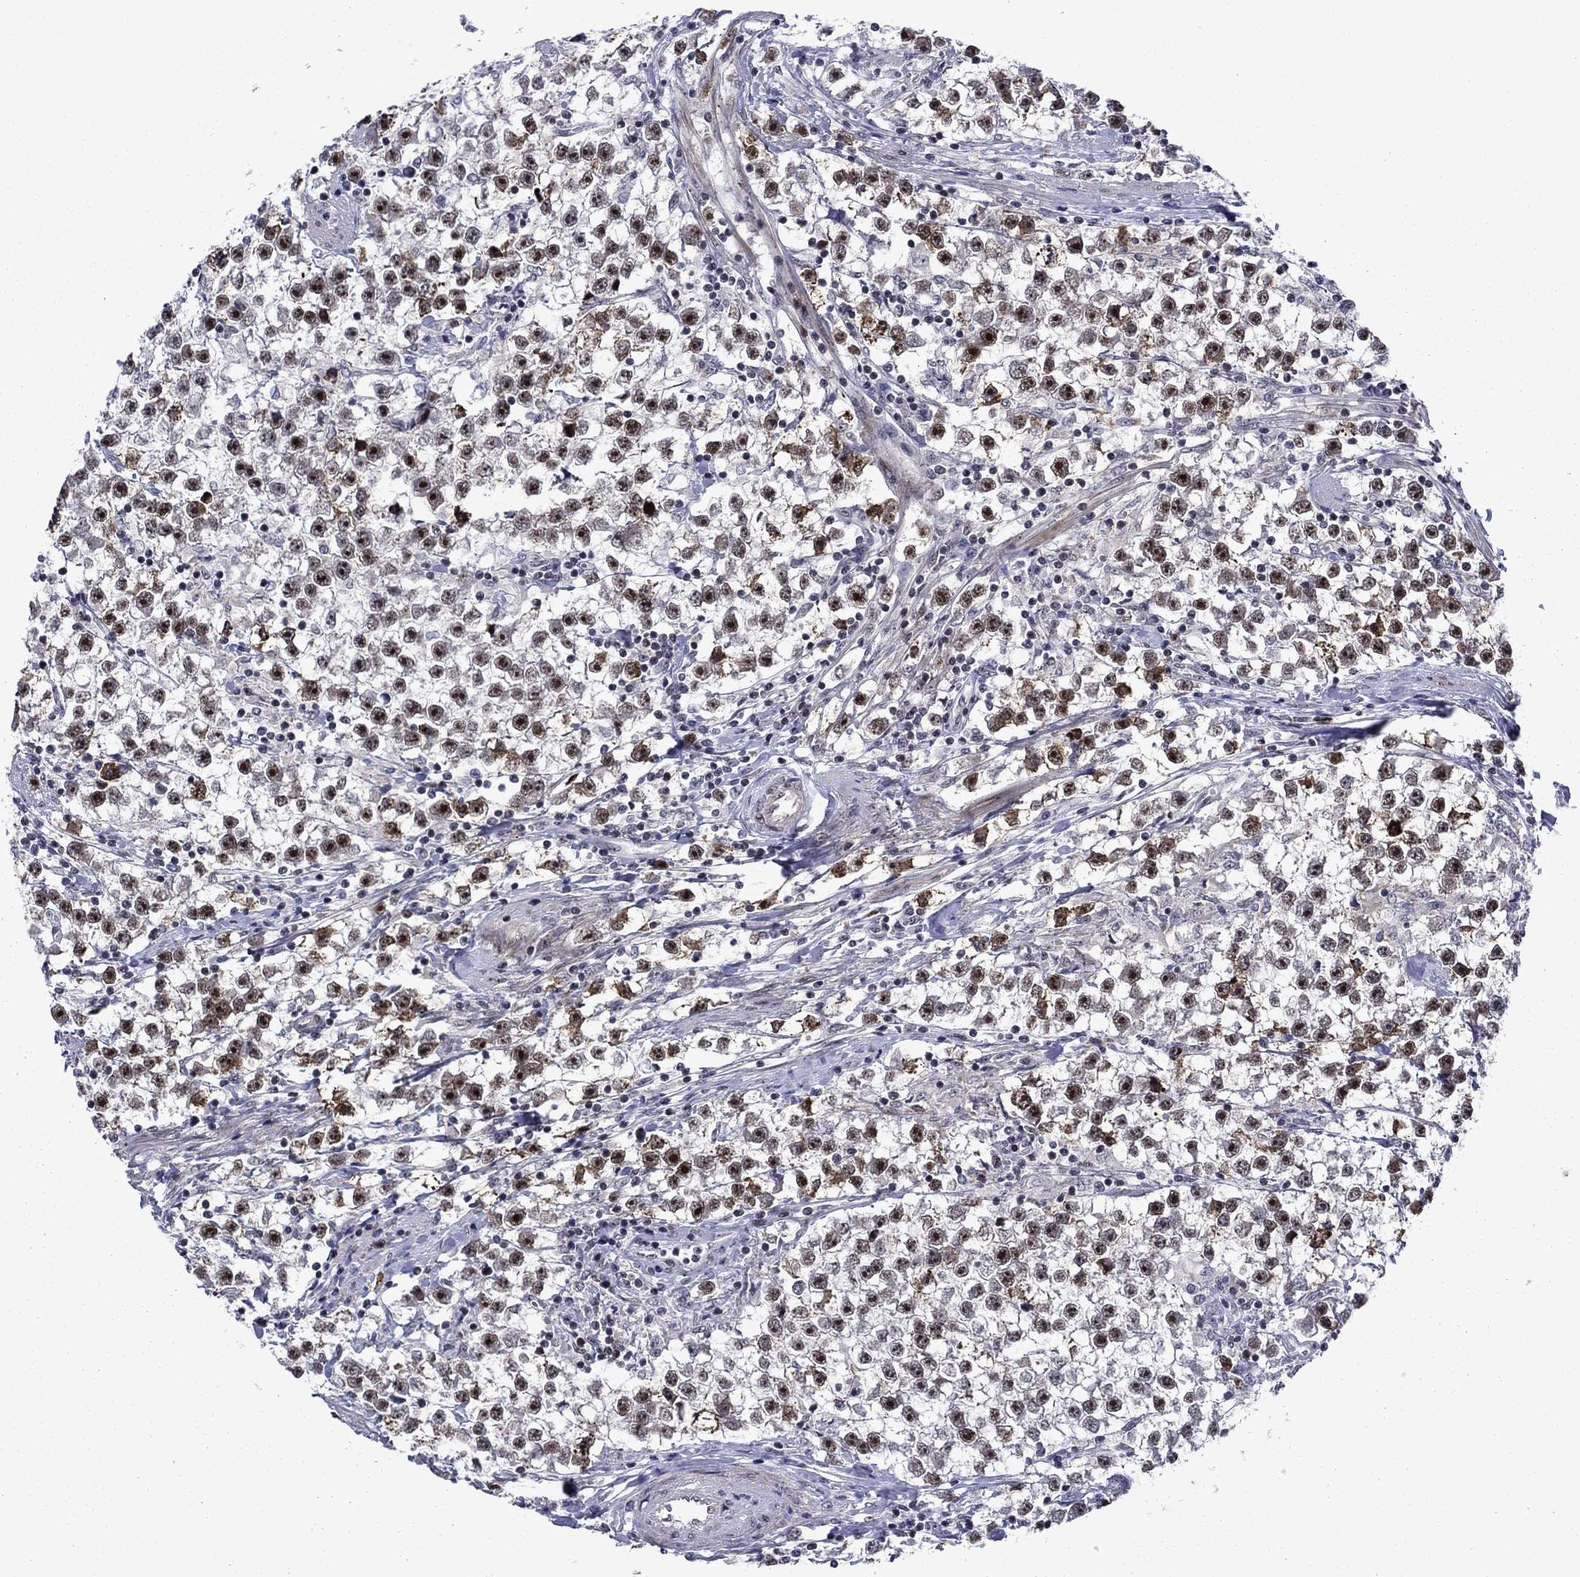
{"staining": {"intensity": "moderate", "quantity": ">75%", "location": "cytoplasmic/membranous,nuclear"}, "tissue": "testis cancer", "cell_type": "Tumor cells", "image_type": "cancer", "snomed": [{"axis": "morphology", "description": "Seminoma, NOS"}, {"axis": "topography", "description": "Testis"}], "caption": "Testis seminoma stained with immunohistochemistry displays moderate cytoplasmic/membranous and nuclear expression in approximately >75% of tumor cells.", "gene": "SURF2", "patient": {"sex": "male", "age": 59}}